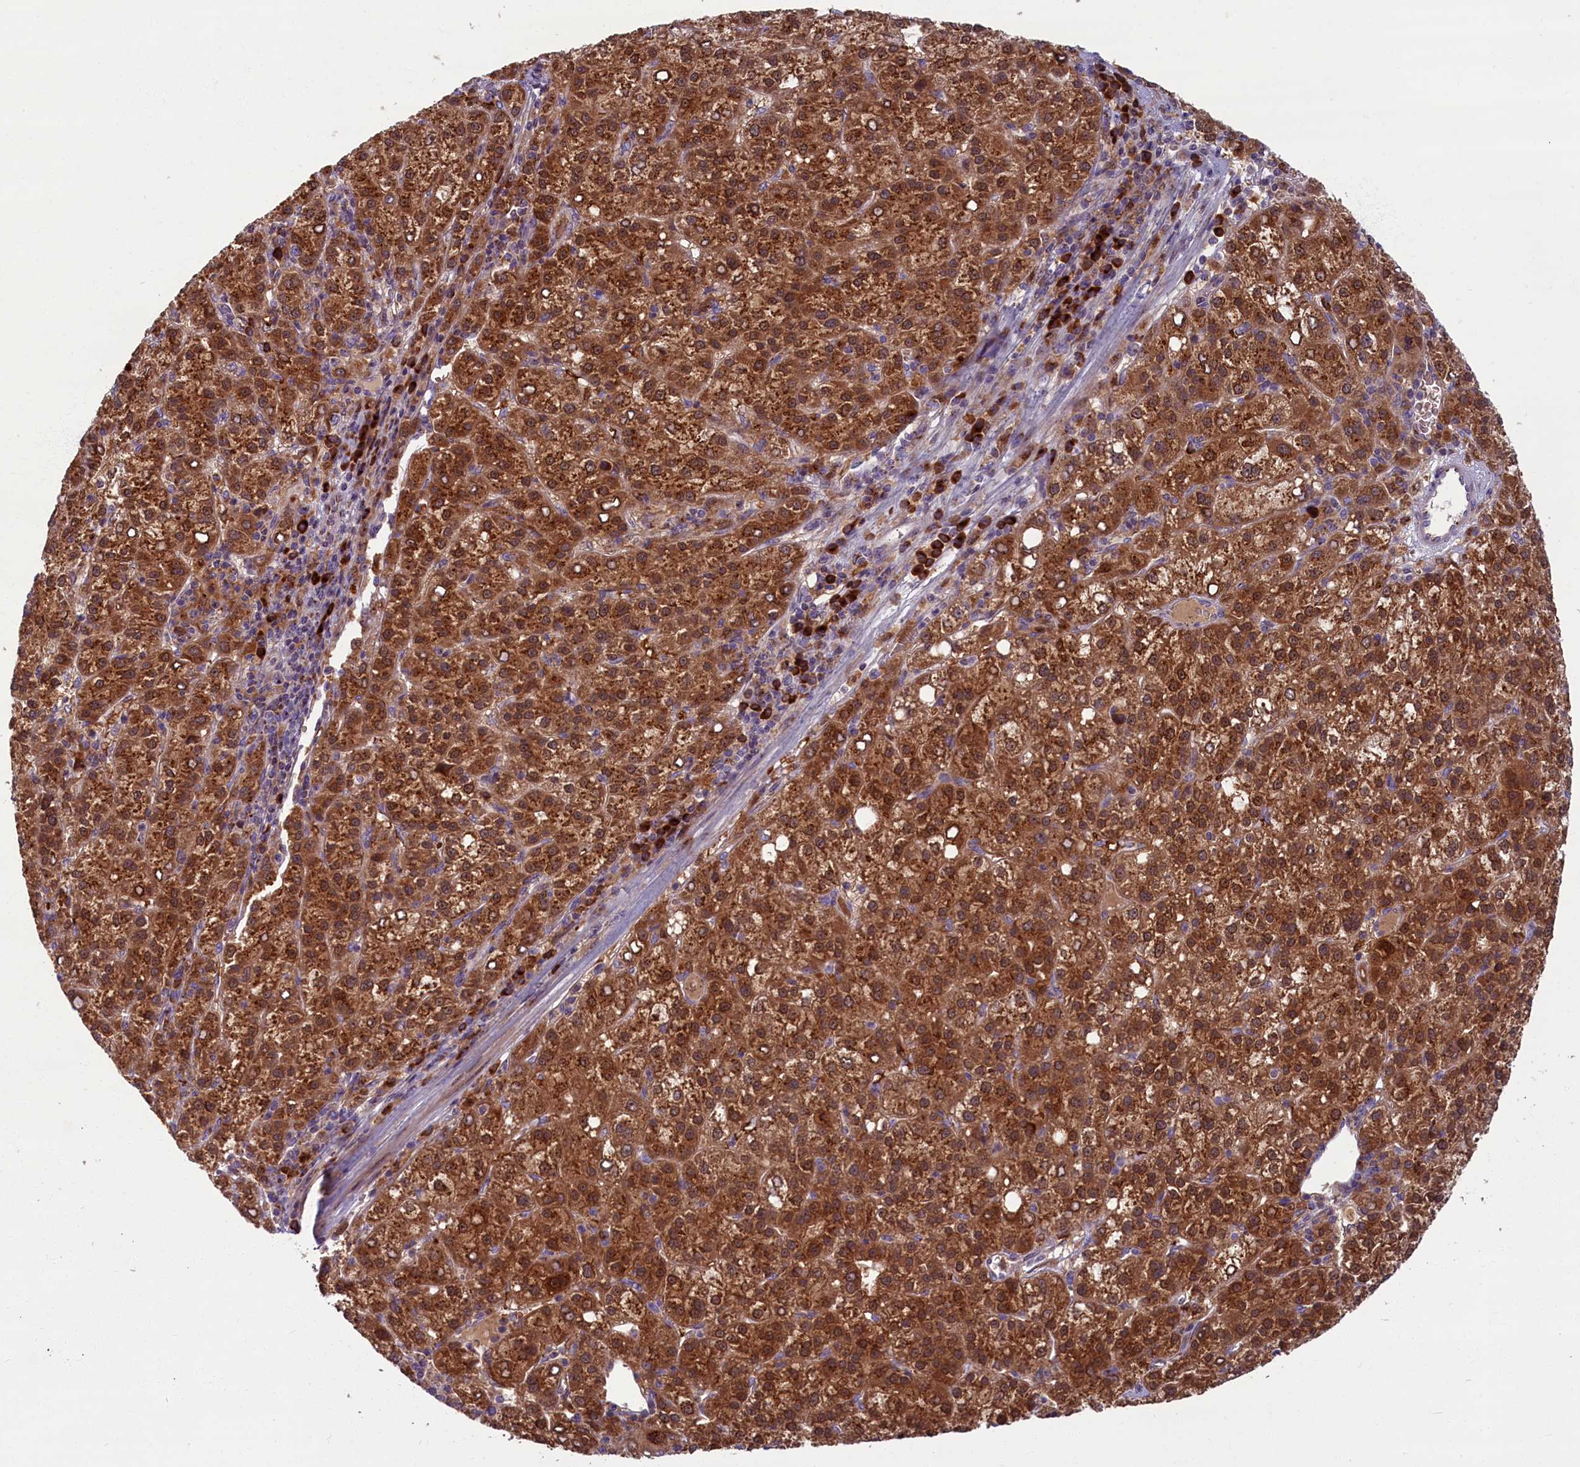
{"staining": {"intensity": "strong", "quantity": ">75%", "location": "cytoplasmic/membranous"}, "tissue": "liver cancer", "cell_type": "Tumor cells", "image_type": "cancer", "snomed": [{"axis": "morphology", "description": "Carcinoma, Hepatocellular, NOS"}, {"axis": "topography", "description": "Liver"}], "caption": "A brown stain highlights strong cytoplasmic/membranous staining of a protein in liver cancer (hepatocellular carcinoma) tumor cells. (DAB (3,3'-diaminobenzidine) IHC with brightfield microscopy, high magnification).", "gene": "BLVRB", "patient": {"sex": "female", "age": 58}}